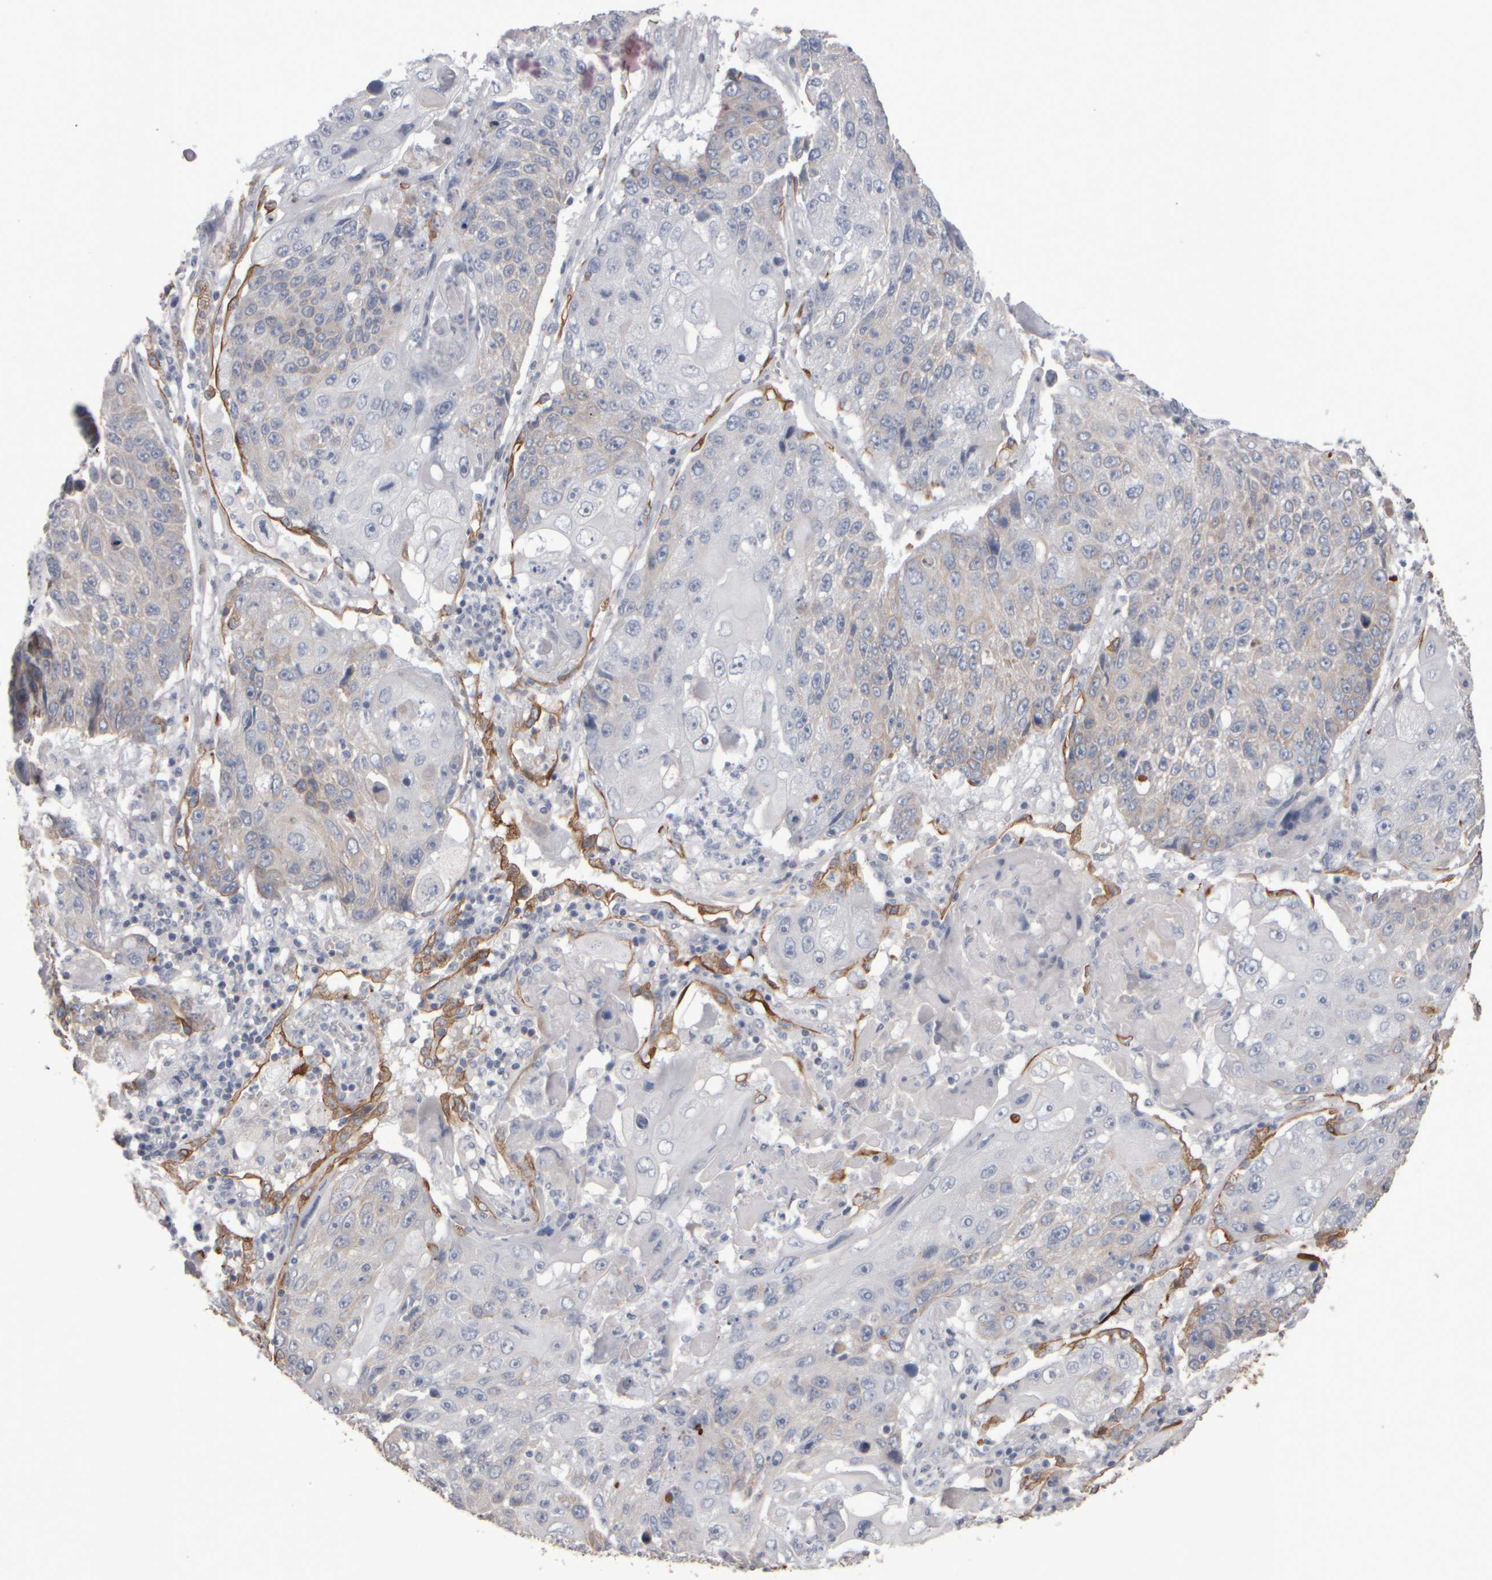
{"staining": {"intensity": "negative", "quantity": "none", "location": "none"}, "tissue": "lung cancer", "cell_type": "Tumor cells", "image_type": "cancer", "snomed": [{"axis": "morphology", "description": "Squamous cell carcinoma, NOS"}, {"axis": "topography", "description": "Lung"}], "caption": "Immunohistochemistry photomicrograph of lung cancer stained for a protein (brown), which exhibits no staining in tumor cells.", "gene": "EPHX2", "patient": {"sex": "male", "age": 61}}